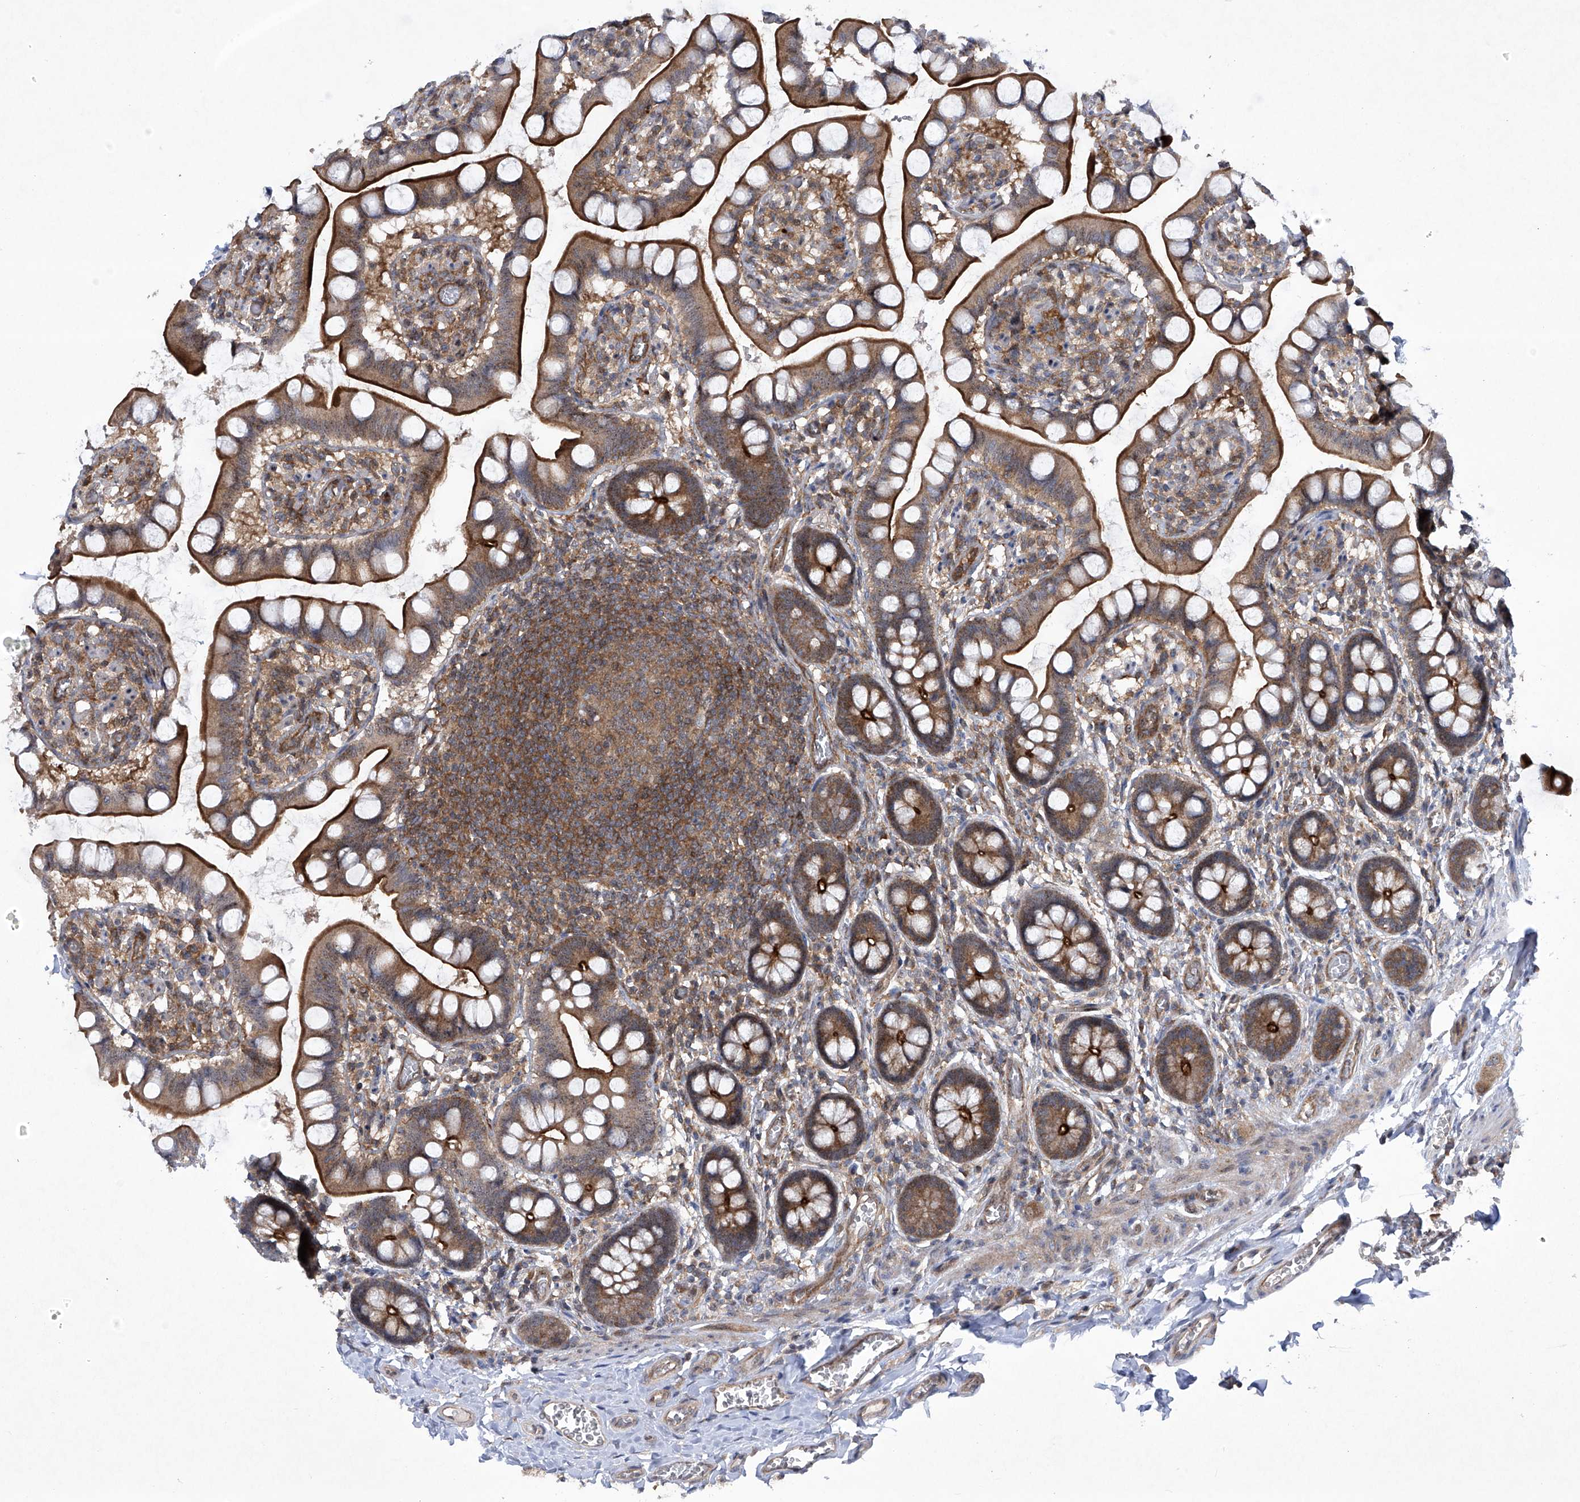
{"staining": {"intensity": "strong", "quantity": "25%-75%", "location": "cytoplasmic/membranous"}, "tissue": "small intestine", "cell_type": "Glandular cells", "image_type": "normal", "snomed": [{"axis": "morphology", "description": "Normal tissue, NOS"}, {"axis": "topography", "description": "Small intestine"}], "caption": "DAB immunohistochemical staining of unremarkable small intestine displays strong cytoplasmic/membranous protein expression in about 25%-75% of glandular cells. The staining is performed using DAB (3,3'-diaminobenzidine) brown chromogen to label protein expression. The nuclei are counter-stained blue using hematoxylin.", "gene": "CISH", "patient": {"sex": "male", "age": 52}}